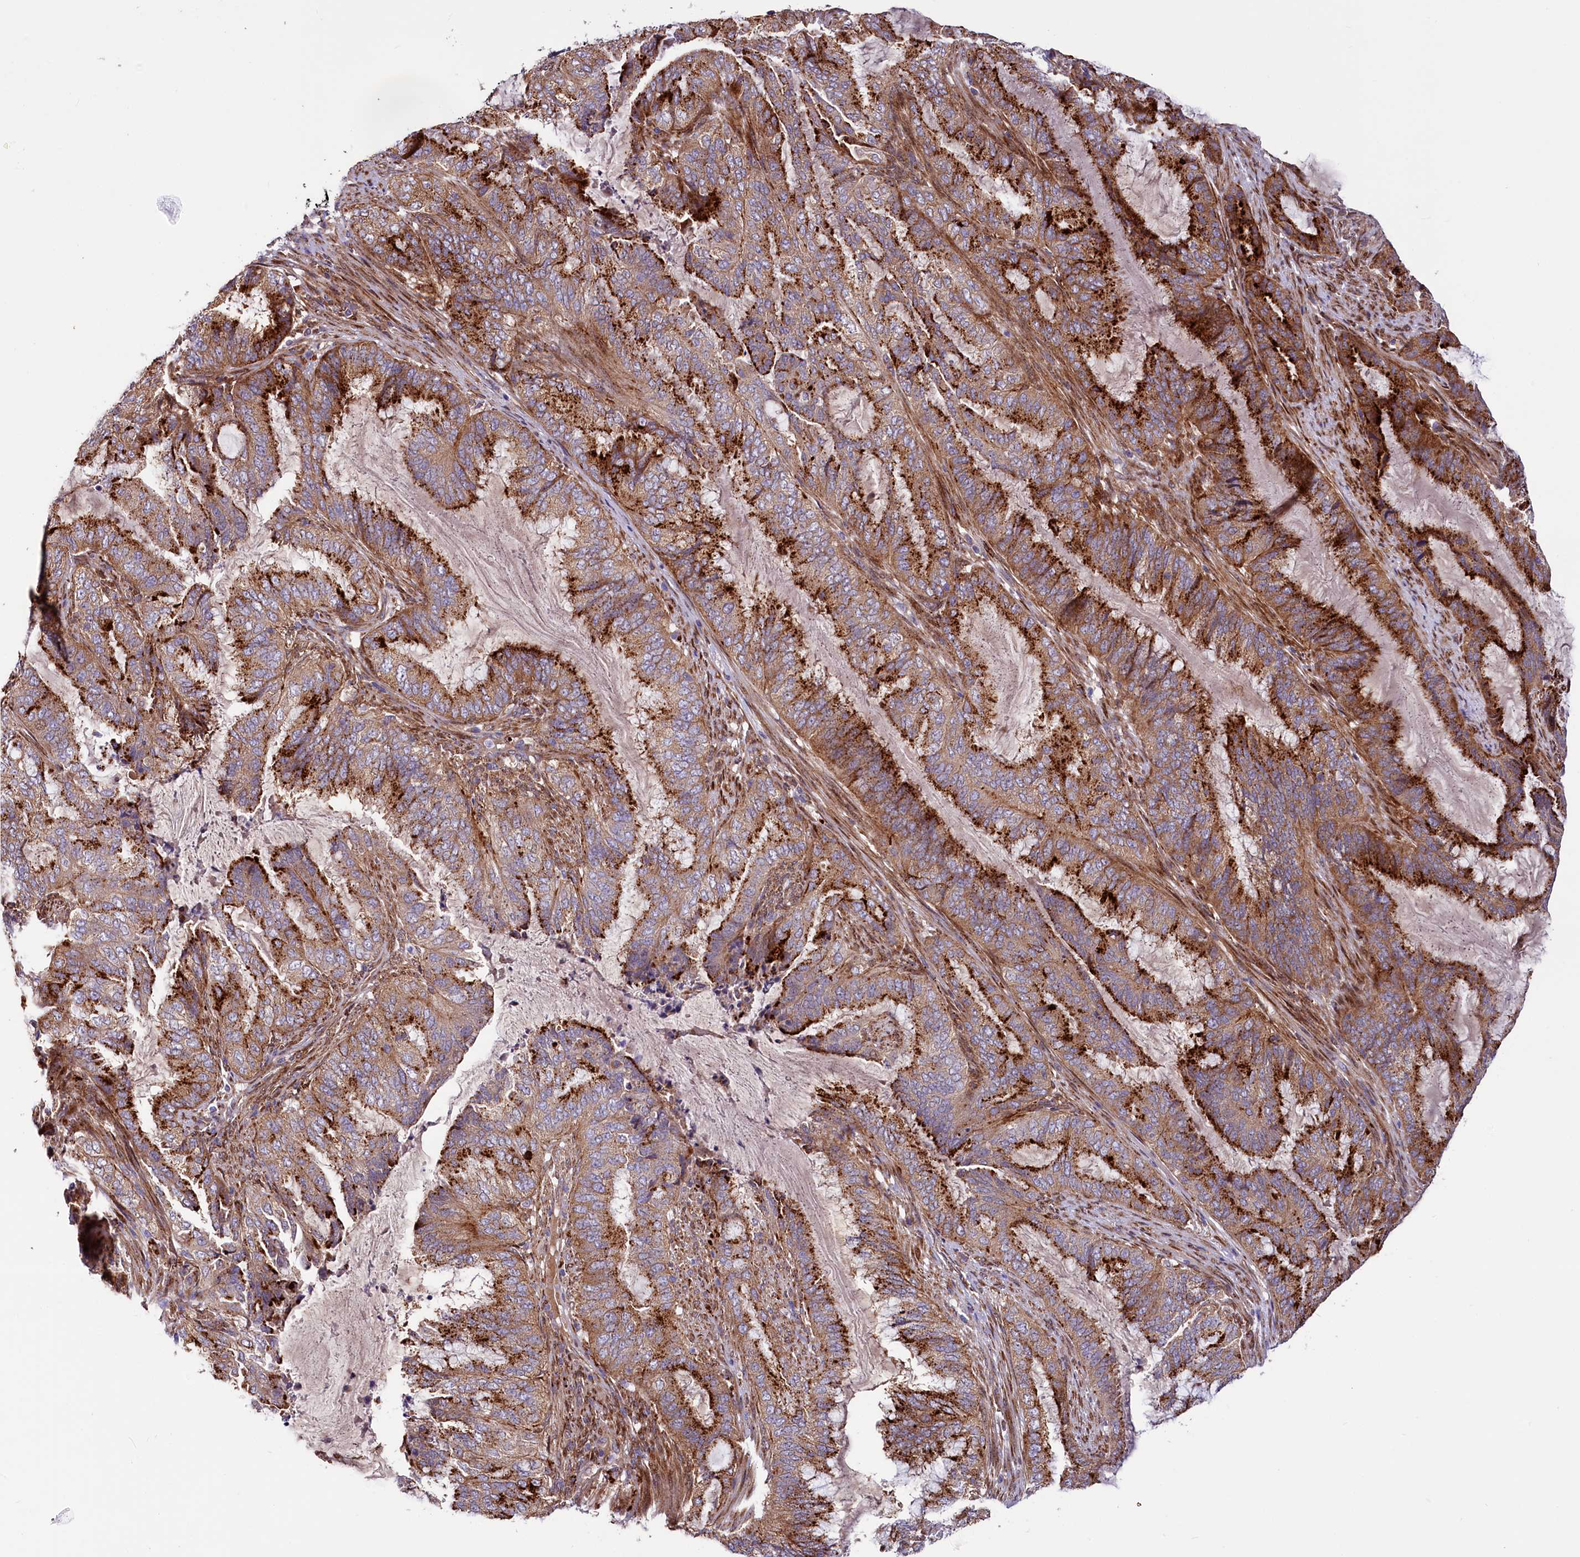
{"staining": {"intensity": "strong", "quantity": ">75%", "location": "cytoplasmic/membranous"}, "tissue": "endometrial cancer", "cell_type": "Tumor cells", "image_type": "cancer", "snomed": [{"axis": "morphology", "description": "Adenocarcinoma, NOS"}, {"axis": "topography", "description": "Endometrium"}], "caption": "A histopathology image of human endometrial cancer stained for a protein demonstrates strong cytoplasmic/membranous brown staining in tumor cells.", "gene": "PDZRN3", "patient": {"sex": "female", "age": 51}}